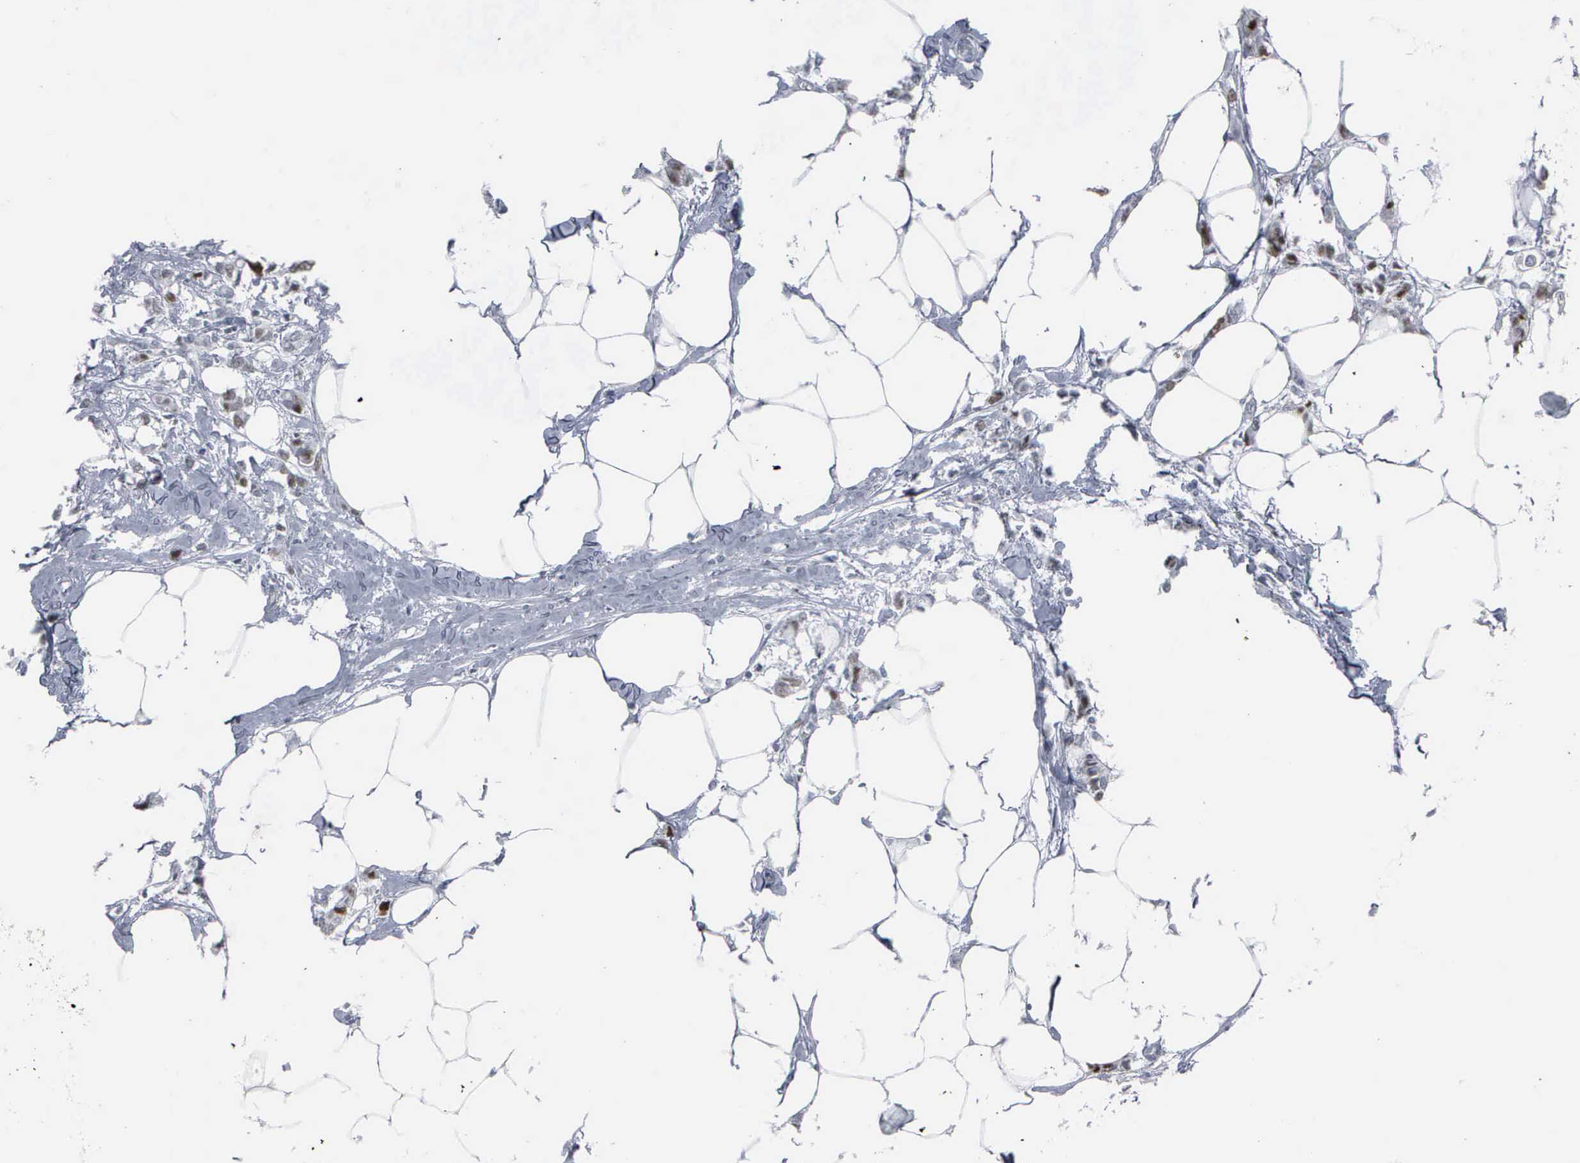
{"staining": {"intensity": "moderate", "quantity": "25%-75%", "location": "nuclear"}, "tissue": "breast cancer", "cell_type": "Tumor cells", "image_type": "cancer", "snomed": [{"axis": "morphology", "description": "Duct carcinoma"}, {"axis": "topography", "description": "Breast"}], "caption": "An immunohistochemistry photomicrograph of tumor tissue is shown. Protein staining in brown highlights moderate nuclear positivity in breast cancer within tumor cells.", "gene": "CCND3", "patient": {"sex": "female", "age": 84}}